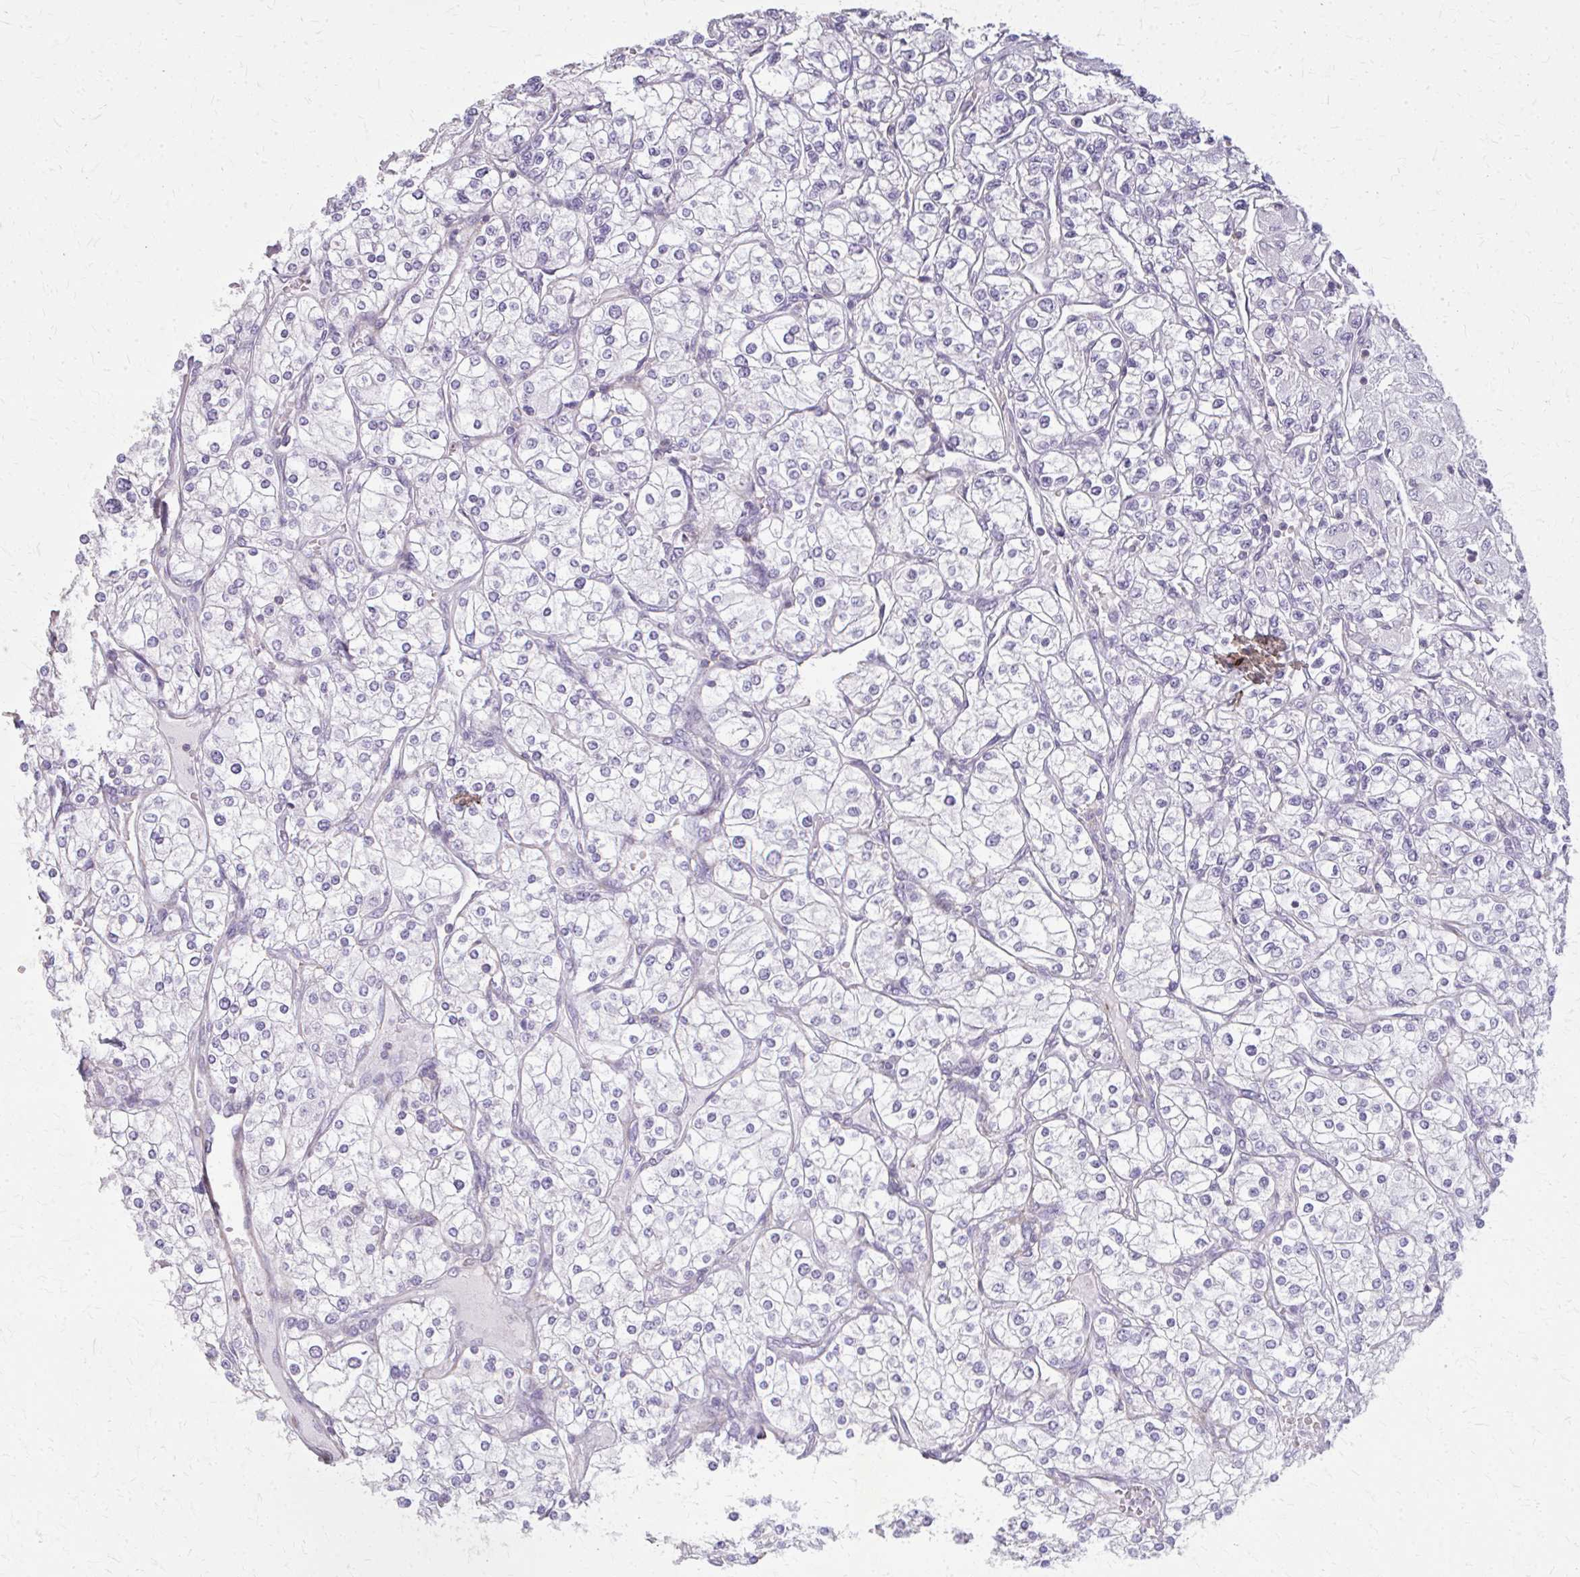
{"staining": {"intensity": "negative", "quantity": "none", "location": "none"}, "tissue": "renal cancer", "cell_type": "Tumor cells", "image_type": "cancer", "snomed": [{"axis": "morphology", "description": "Adenocarcinoma, NOS"}, {"axis": "topography", "description": "Kidney"}], "caption": "Tumor cells are negative for protein expression in human renal cancer.", "gene": "TENM4", "patient": {"sex": "male", "age": 80}}